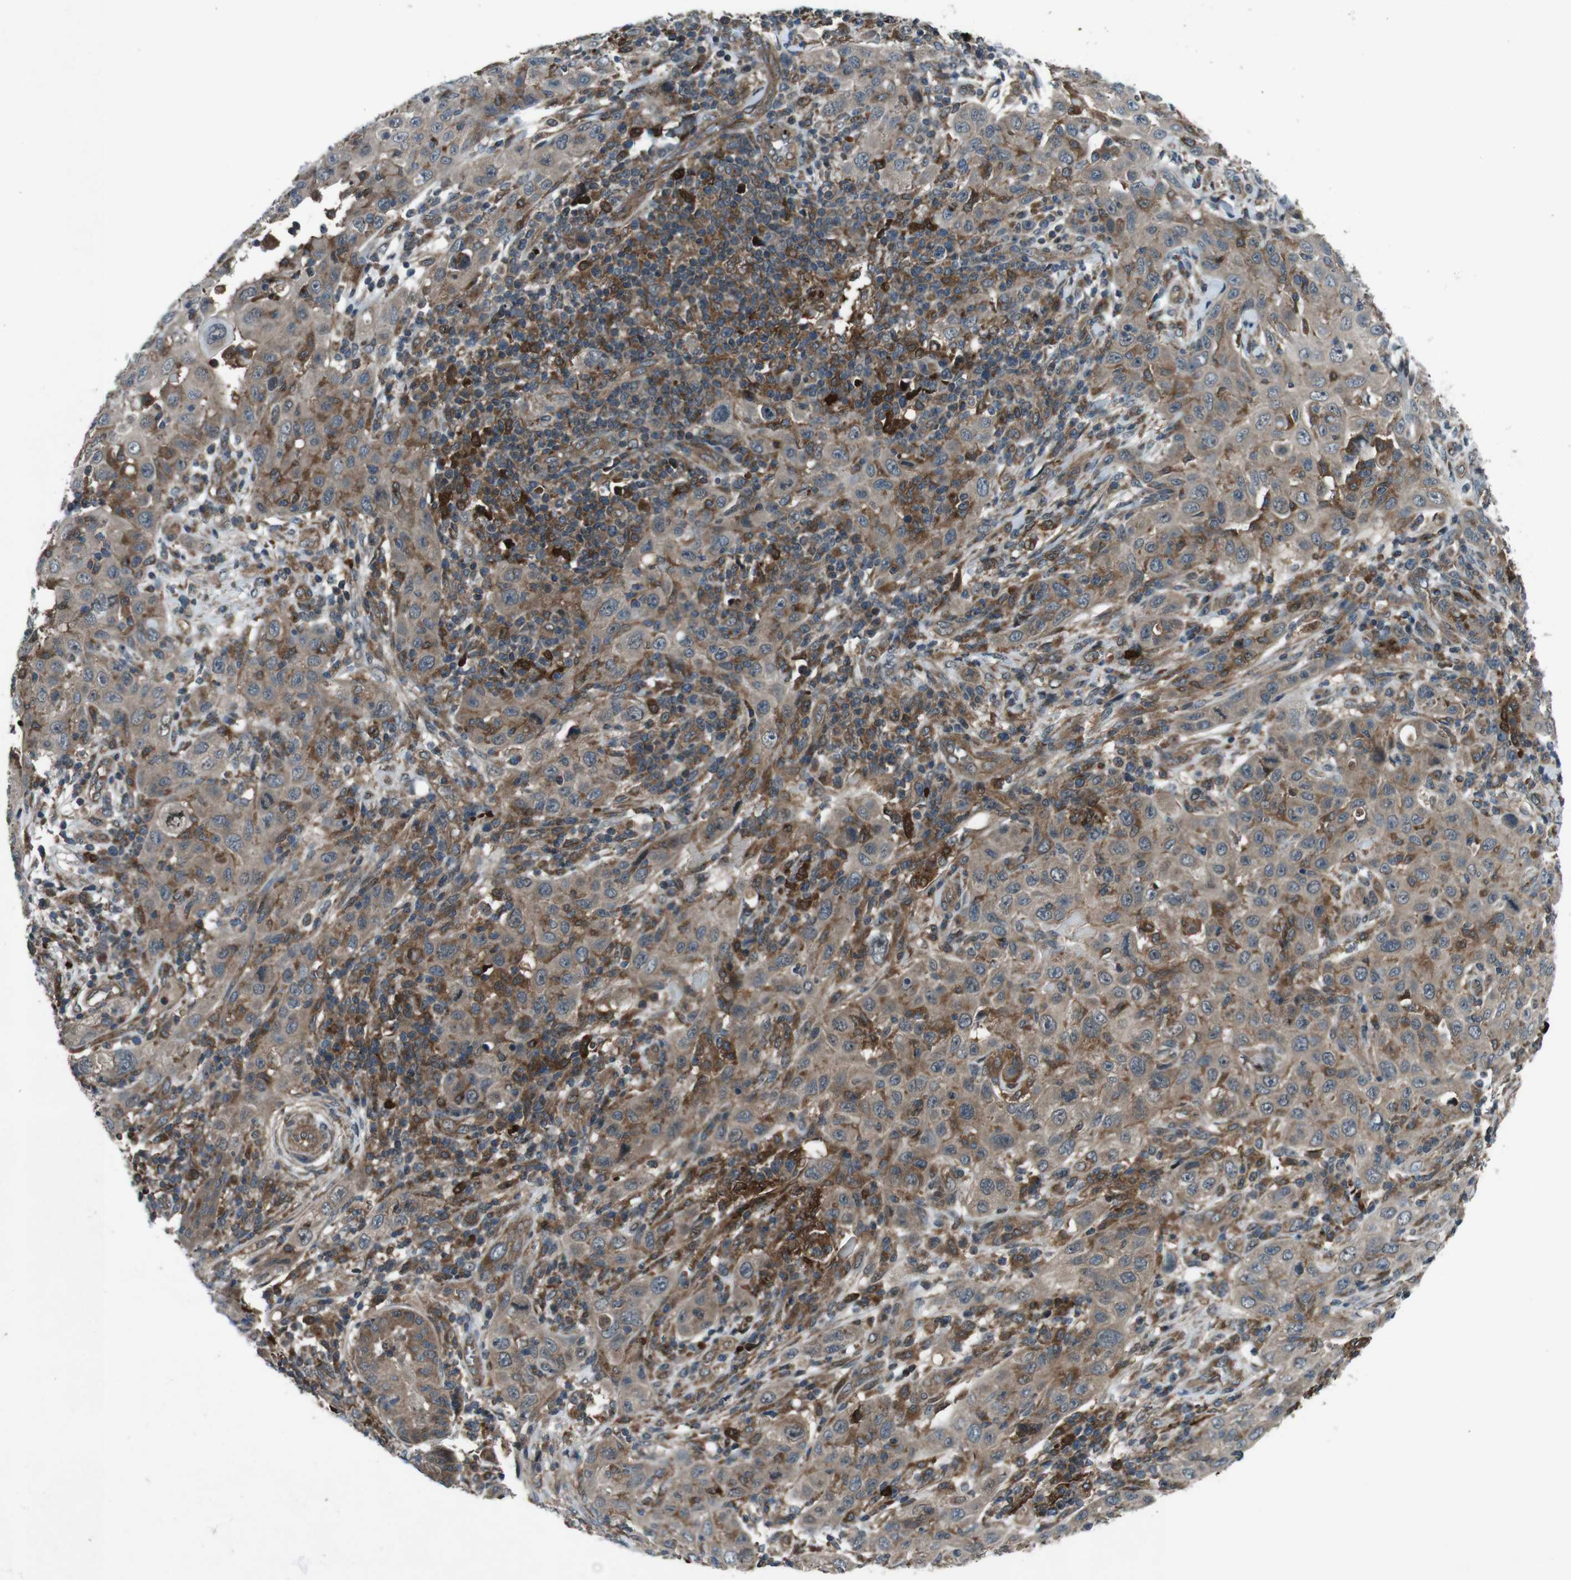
{"staining": {"intensity": "weak", "quantity": ">75%", "location": "cytoplasmic/membranous"}, "tissue": "skin cancer", "cell_type": "Tumor cells", "image_type": "cancer", "snomed": [{"axis": "morphology", "description": "Squamous cell carcinoma, NOS"}, {"axis": "topography", "description": "Skin"}], "caption": "Squamous cell carcinoma (skin) was stained to show a protein in brown. There is low levels of weak cytoplasmic/membranous expression in about >75% of tumor cells.", "gene": "SLC27A4", "patient": {"sex": "female", "age": 88}}